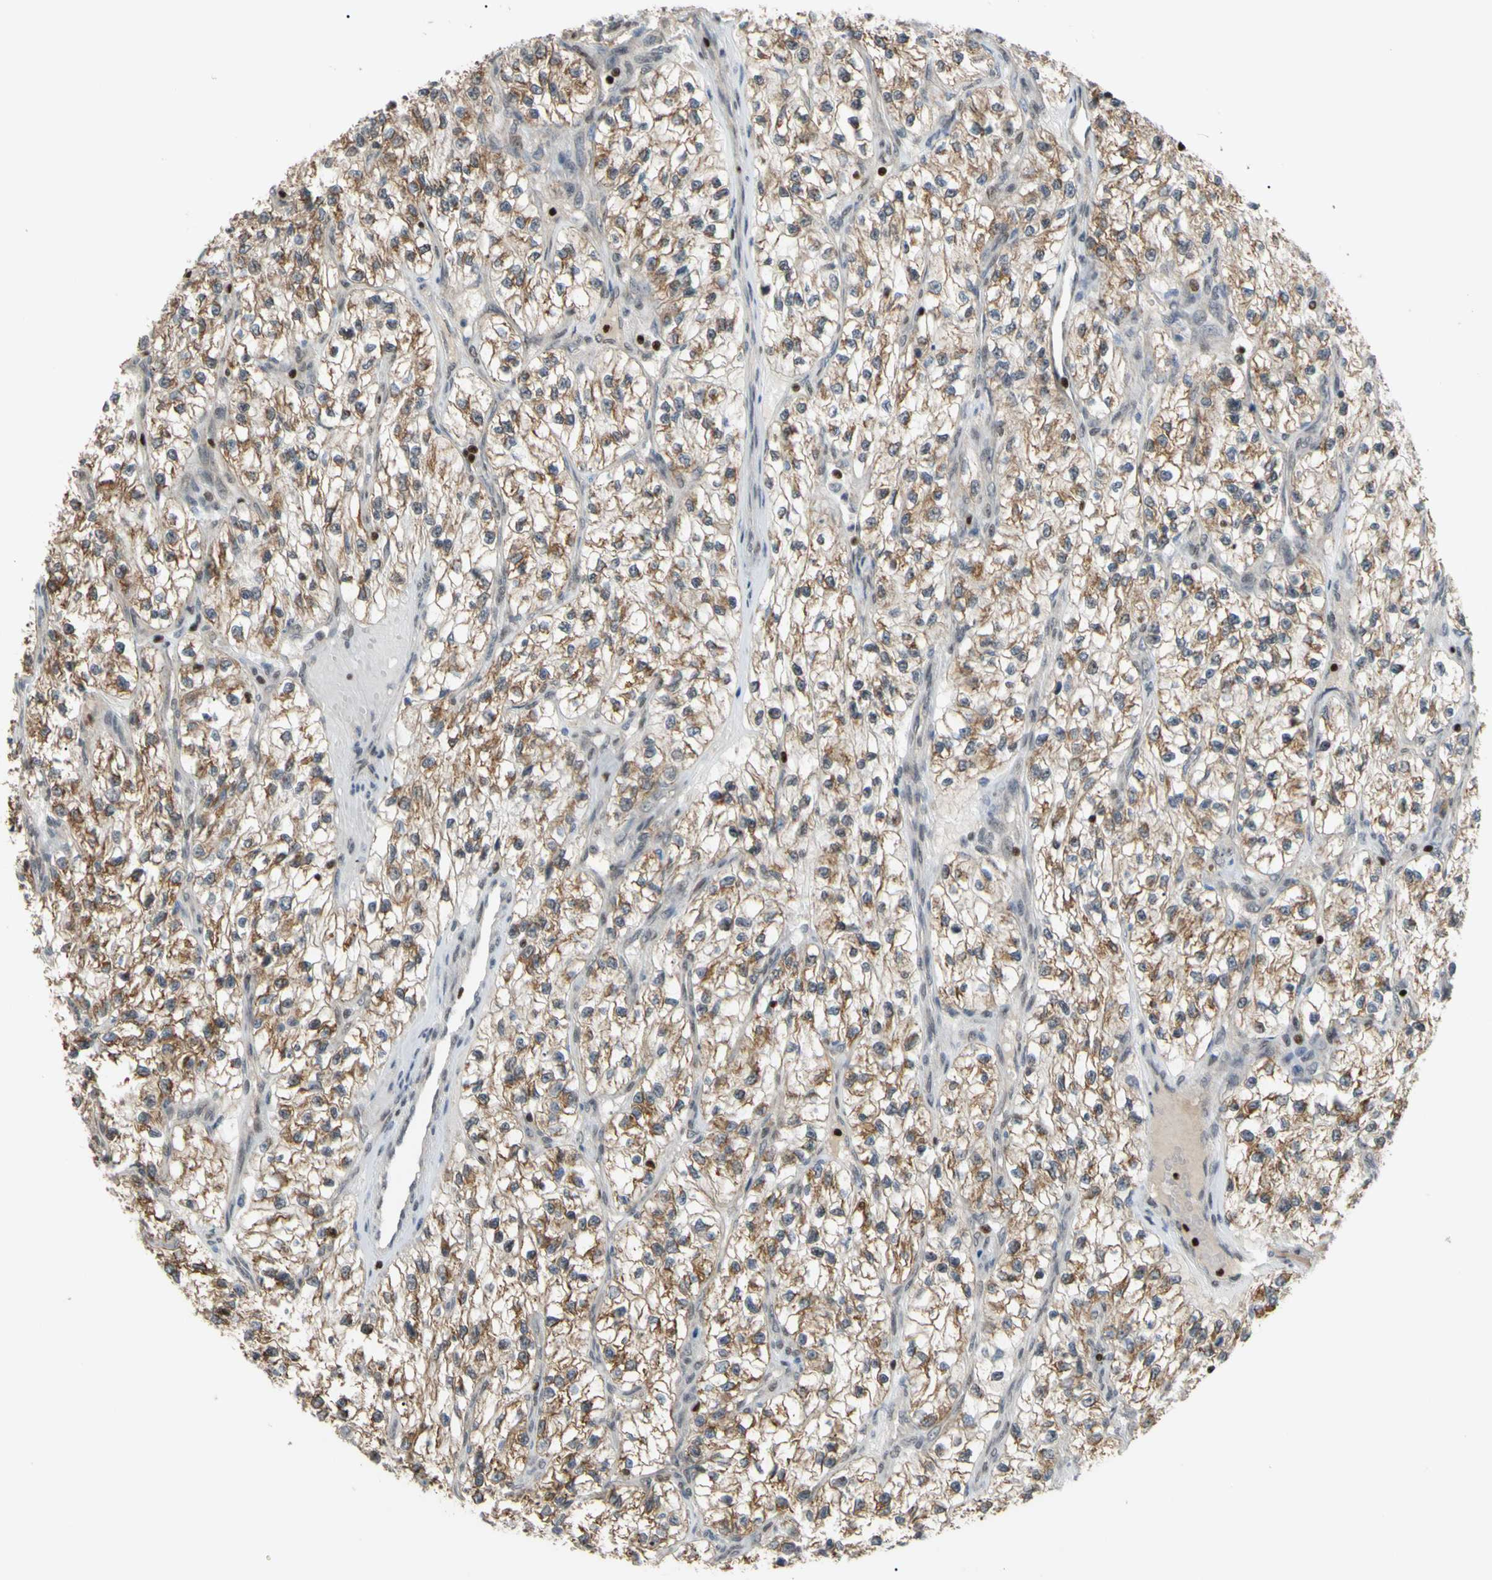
{"staining": {"intensity": "moderate", "quantity": ">75%", "location": "cytoplasmic/membranous"}, "tissue": "renal cancer", "cell_type": "Tumor cells", "image_type": "cancer", "snomed": [{"axis": "morphology", "description": "Adenocarcinoma, NOS"}, {"axis": "topography", "description": "Kidney"}], "caption": "This image shows immunohistochemistry (IHC) staining of human renal cancer (adenocarcinoma), with medium moderate cytoplasmic/membranous staining in approximately >75% of tumor cells.", "gene": "SP4", "patient": {"sex": "female", "age": 57}}